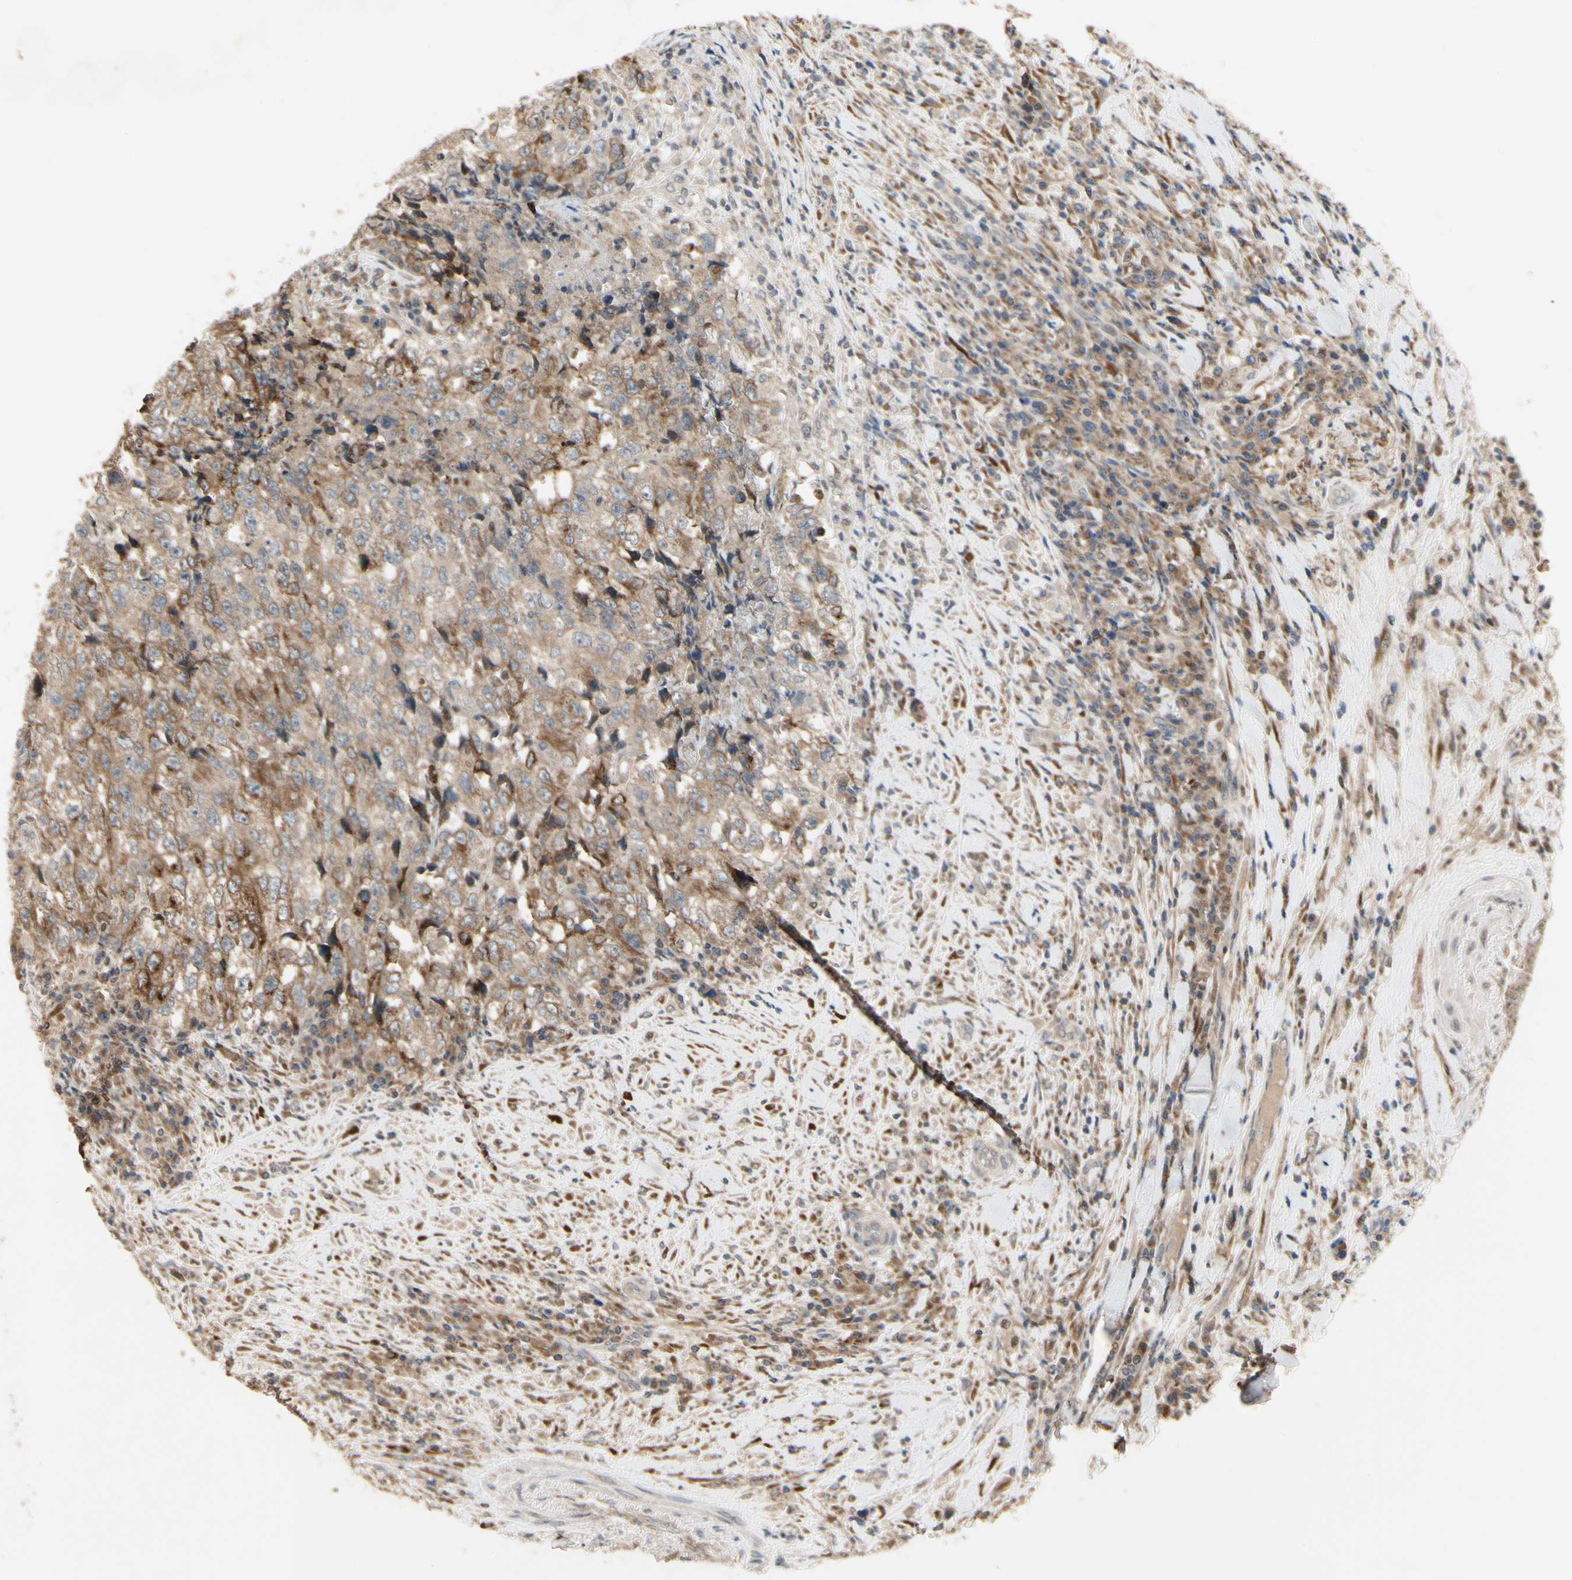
{"staining": {"intensity": "moderate", "quantity": "<25%", "location": "cytoplasmic/membranous"}, "tissue": "testis cancer", "cell_type": "Tumor cells", "image_type": "cancer", "snomed": [{"axis": "morphology", "description": "Necrosis, NOS"}, {"axis": "morphology", "description": "Carcinoma, Embryonal, NOS"}, {"axis": "topography", "description": "Testis"}], "caption": "The image reveals staining of embryonal carcinoma (testis), revealing moderate cytoplasmic/membranous protein positivity (brown color) within tumor cells.", "gene": "CGREF1", "patient": {"sex": "male", "age": 19}}